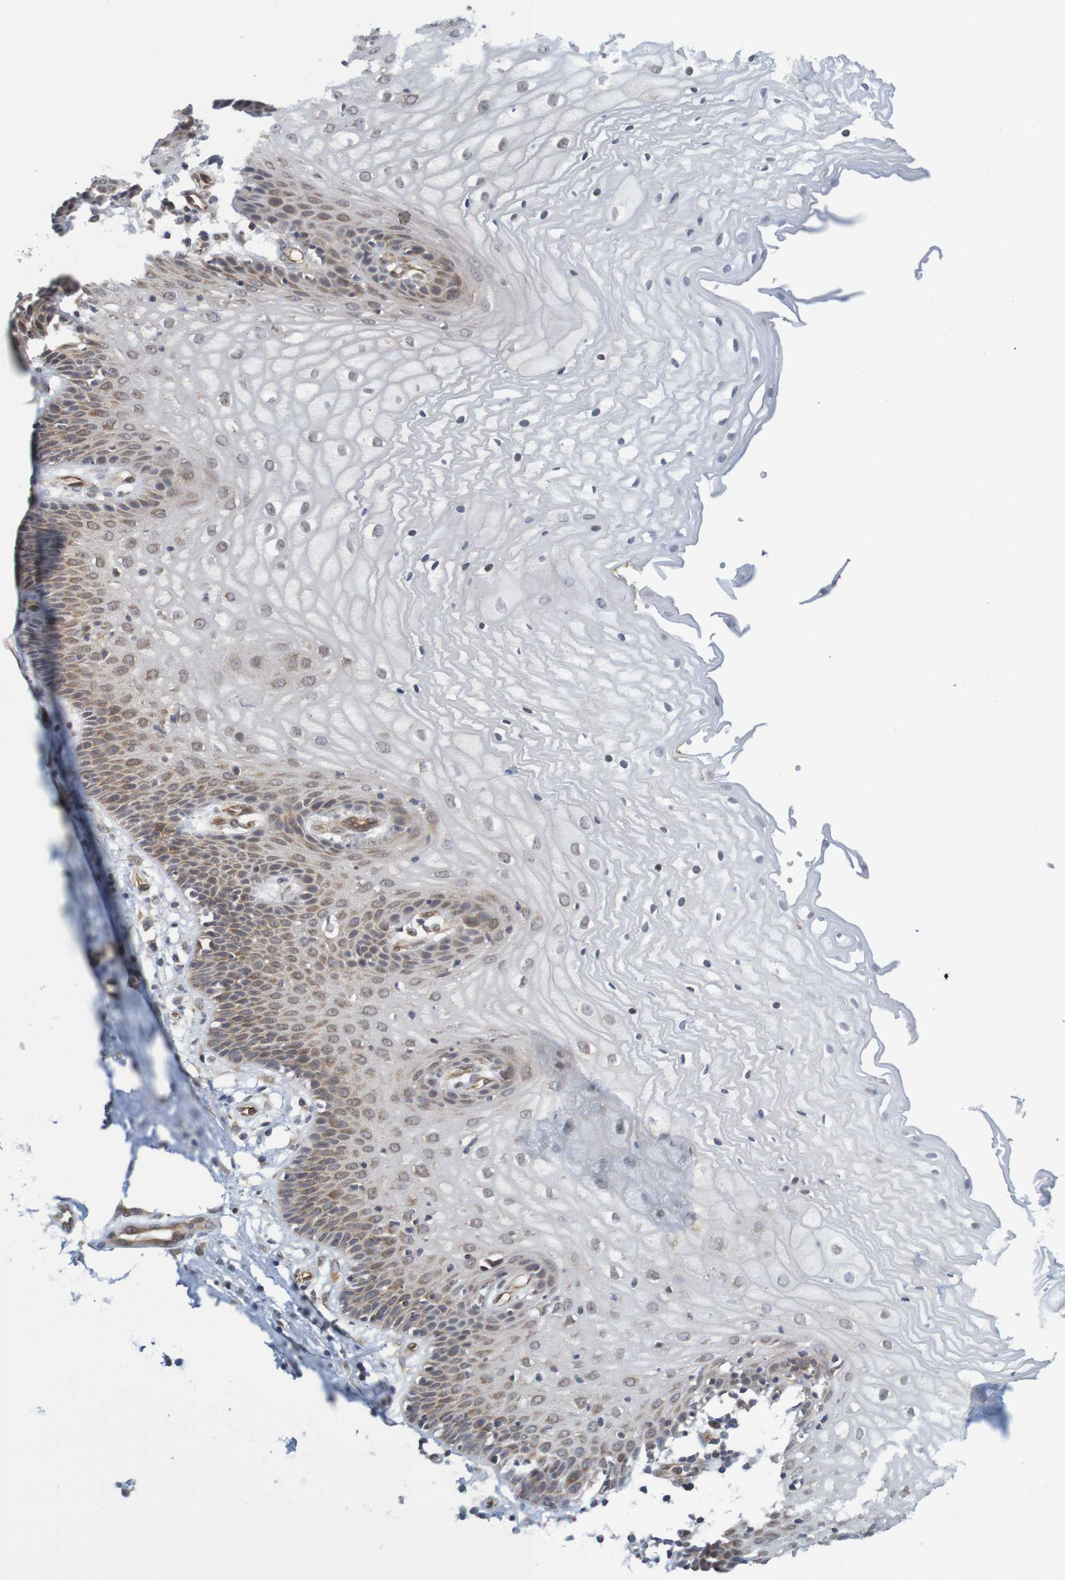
{"staining": {"intensity": "moderate", "quantity": "<25%", "location": "cytoplasmic/membranous"}, "tissue": "vagina", "cell_type": "Squamous epithelial cells", "image_type": "normal", "snomed": [{"axis": "morphology", "description": "Normal tissue, NOS"}, {"axis": "topography", "description": "Vagina"}], "caption": "DAB immunohistochemical staining of unremarkable human vagina exhibits moderate cytoplasmic/membranous protein positivity in approximately <25% of squamous epithelial cells. (IHC, brightfield microscopy, high magnification).", "gene": "MRPL52", "patient": {"sex": "female", "age": 34}}